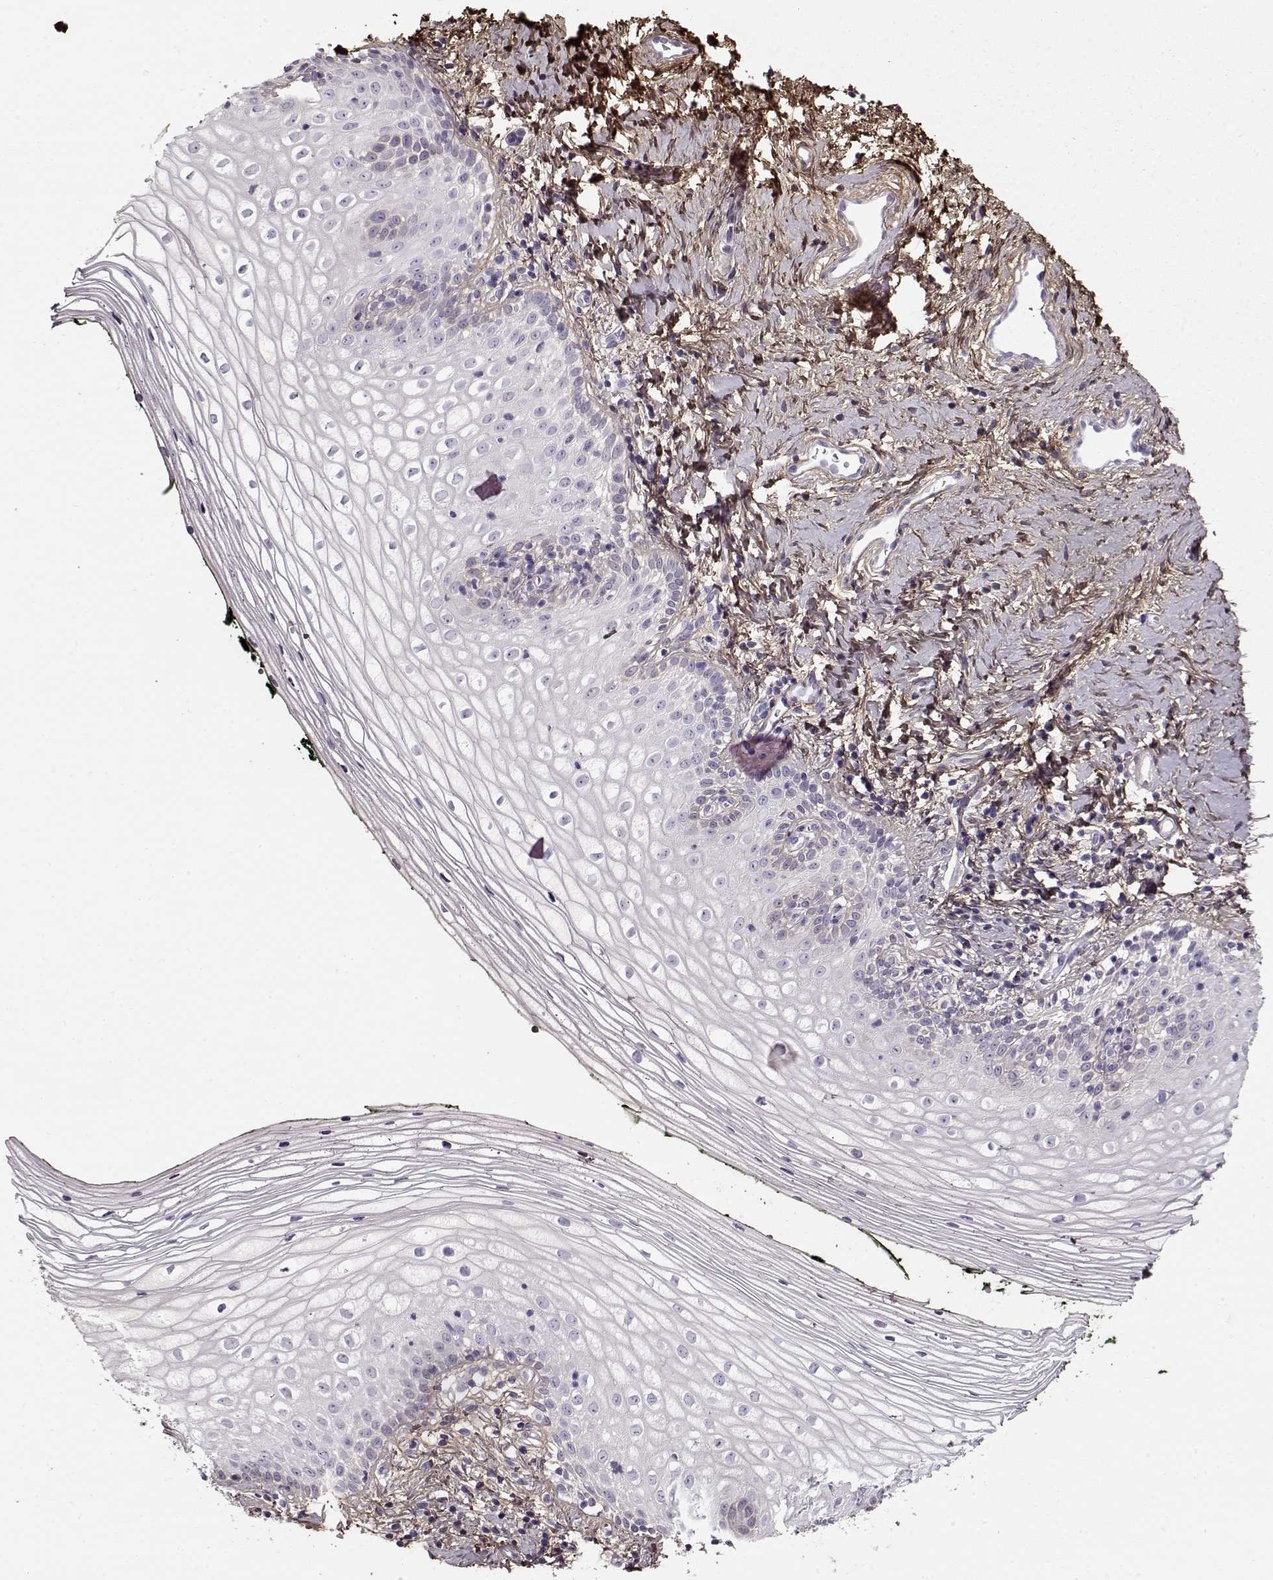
{"staining": {"intensity": "negative", "quantity": "none", "location": "none"}, "tissue": "vagina", "cell_type": "Squamous epithelial cells", "image_type": "normal", "snomed": [{"axis": "morphology", "description": "Normal tissue, NOS"}, {"axis": "topography", "description": "Vagina"}], "caption": "Human vagina stained for a protein using IHC displays no positivity in squamous epithelial cells.", "gene": "LUM", "patient": {"sex": "female", "age": 47}}